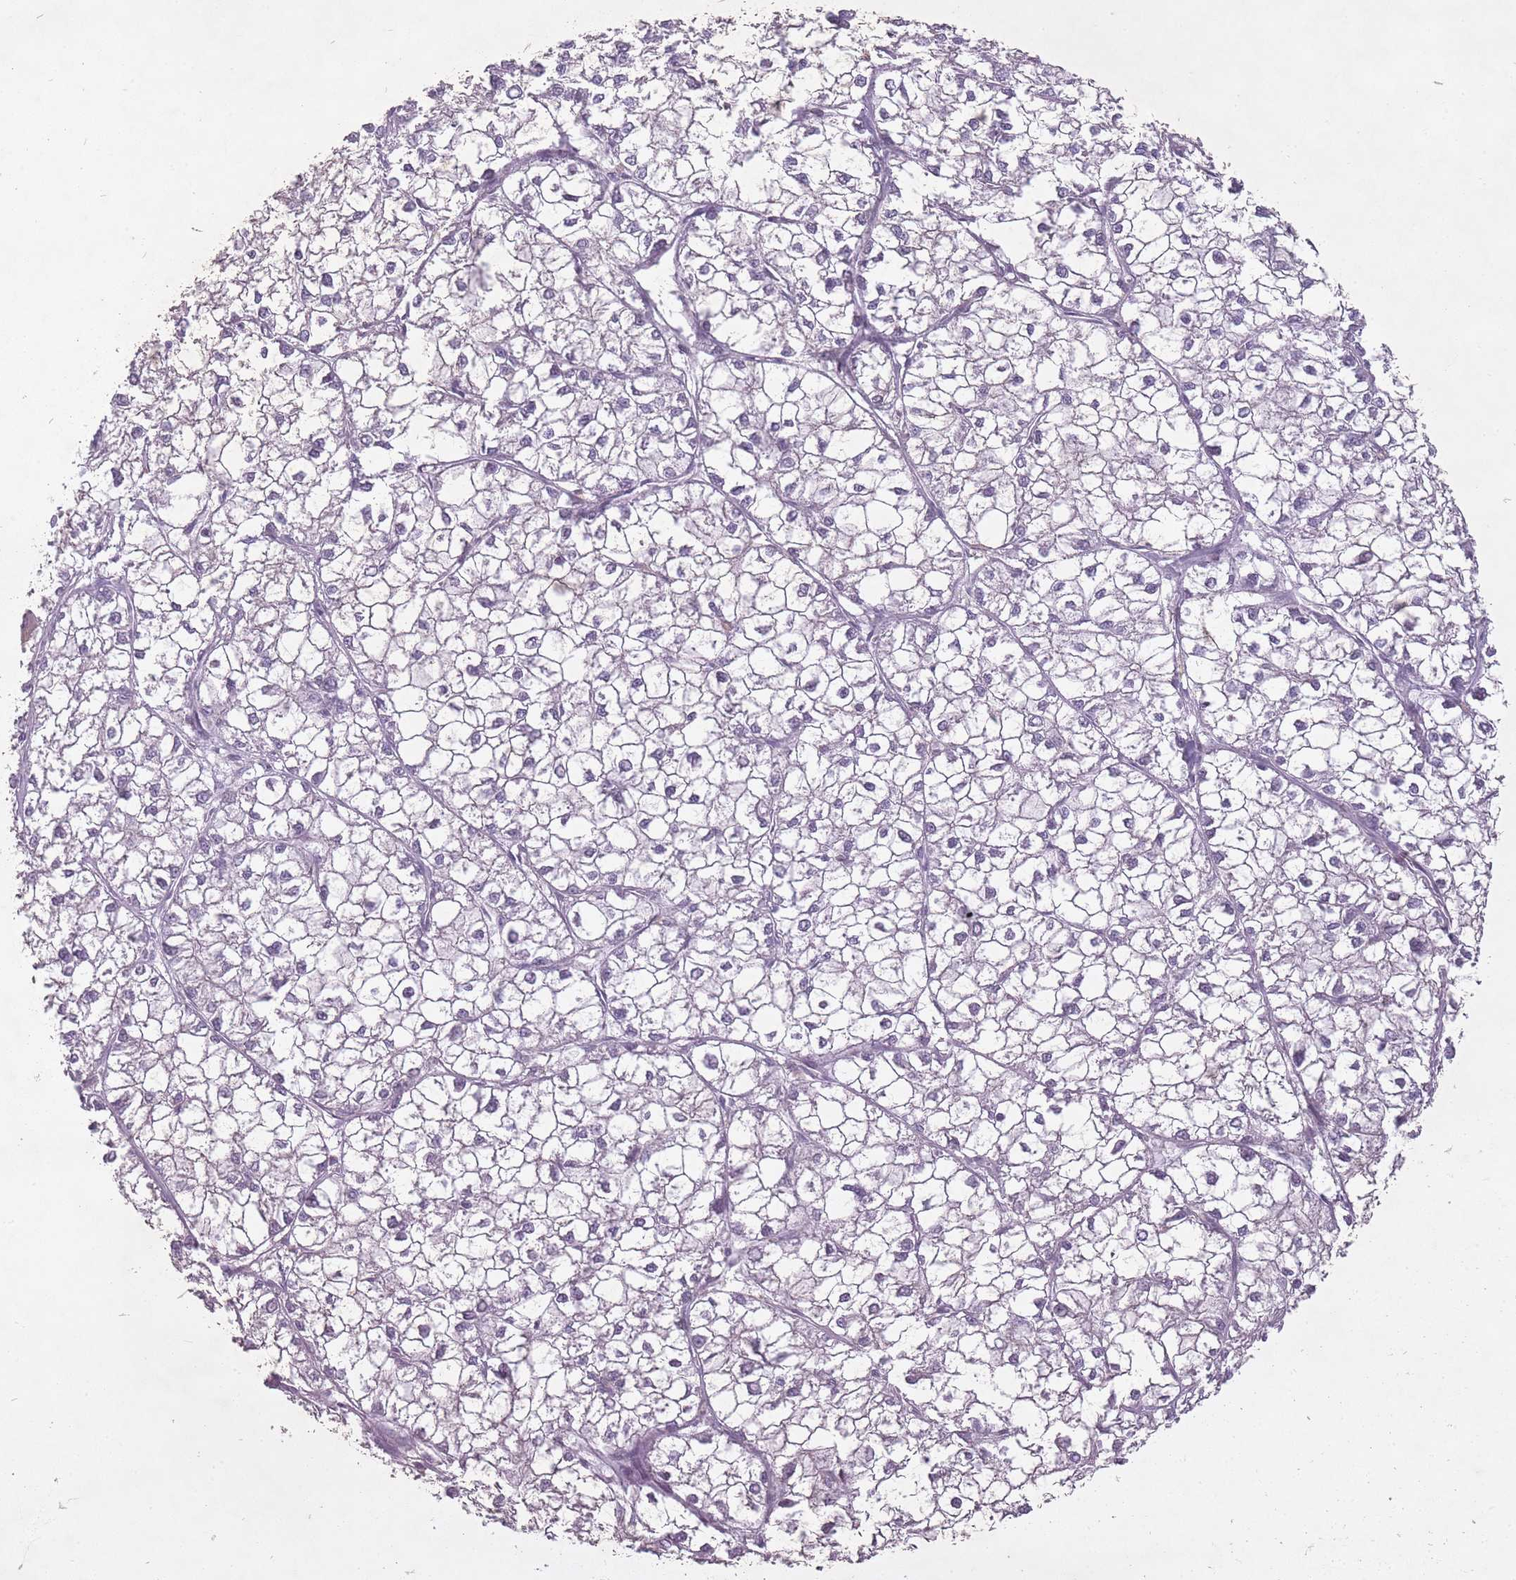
{"staining": {"intensity": "negative", "quantity": "none", "location": "none"}, "tissue": "liver cancer", "cell_type": "Tumor cells", "image_type": "cancer", "snomed": [{"axis": "morphology", "description": "Carcinoma, Hepatocellular, NOS"}, {"axis": "topography", "description": "Liver"}], "caption": "Liver cancer (hepatocellular carcinoma) was stained to show a protein in brown. There is no significant positivity in tumor cells. Brightfield microscopy of immunohistochemistry stained with DAB (brown) and hematoxylin (blue), captured at high magnification.", "gene": "FAM43B", "patient": {"sex": "female", "age": 43}}